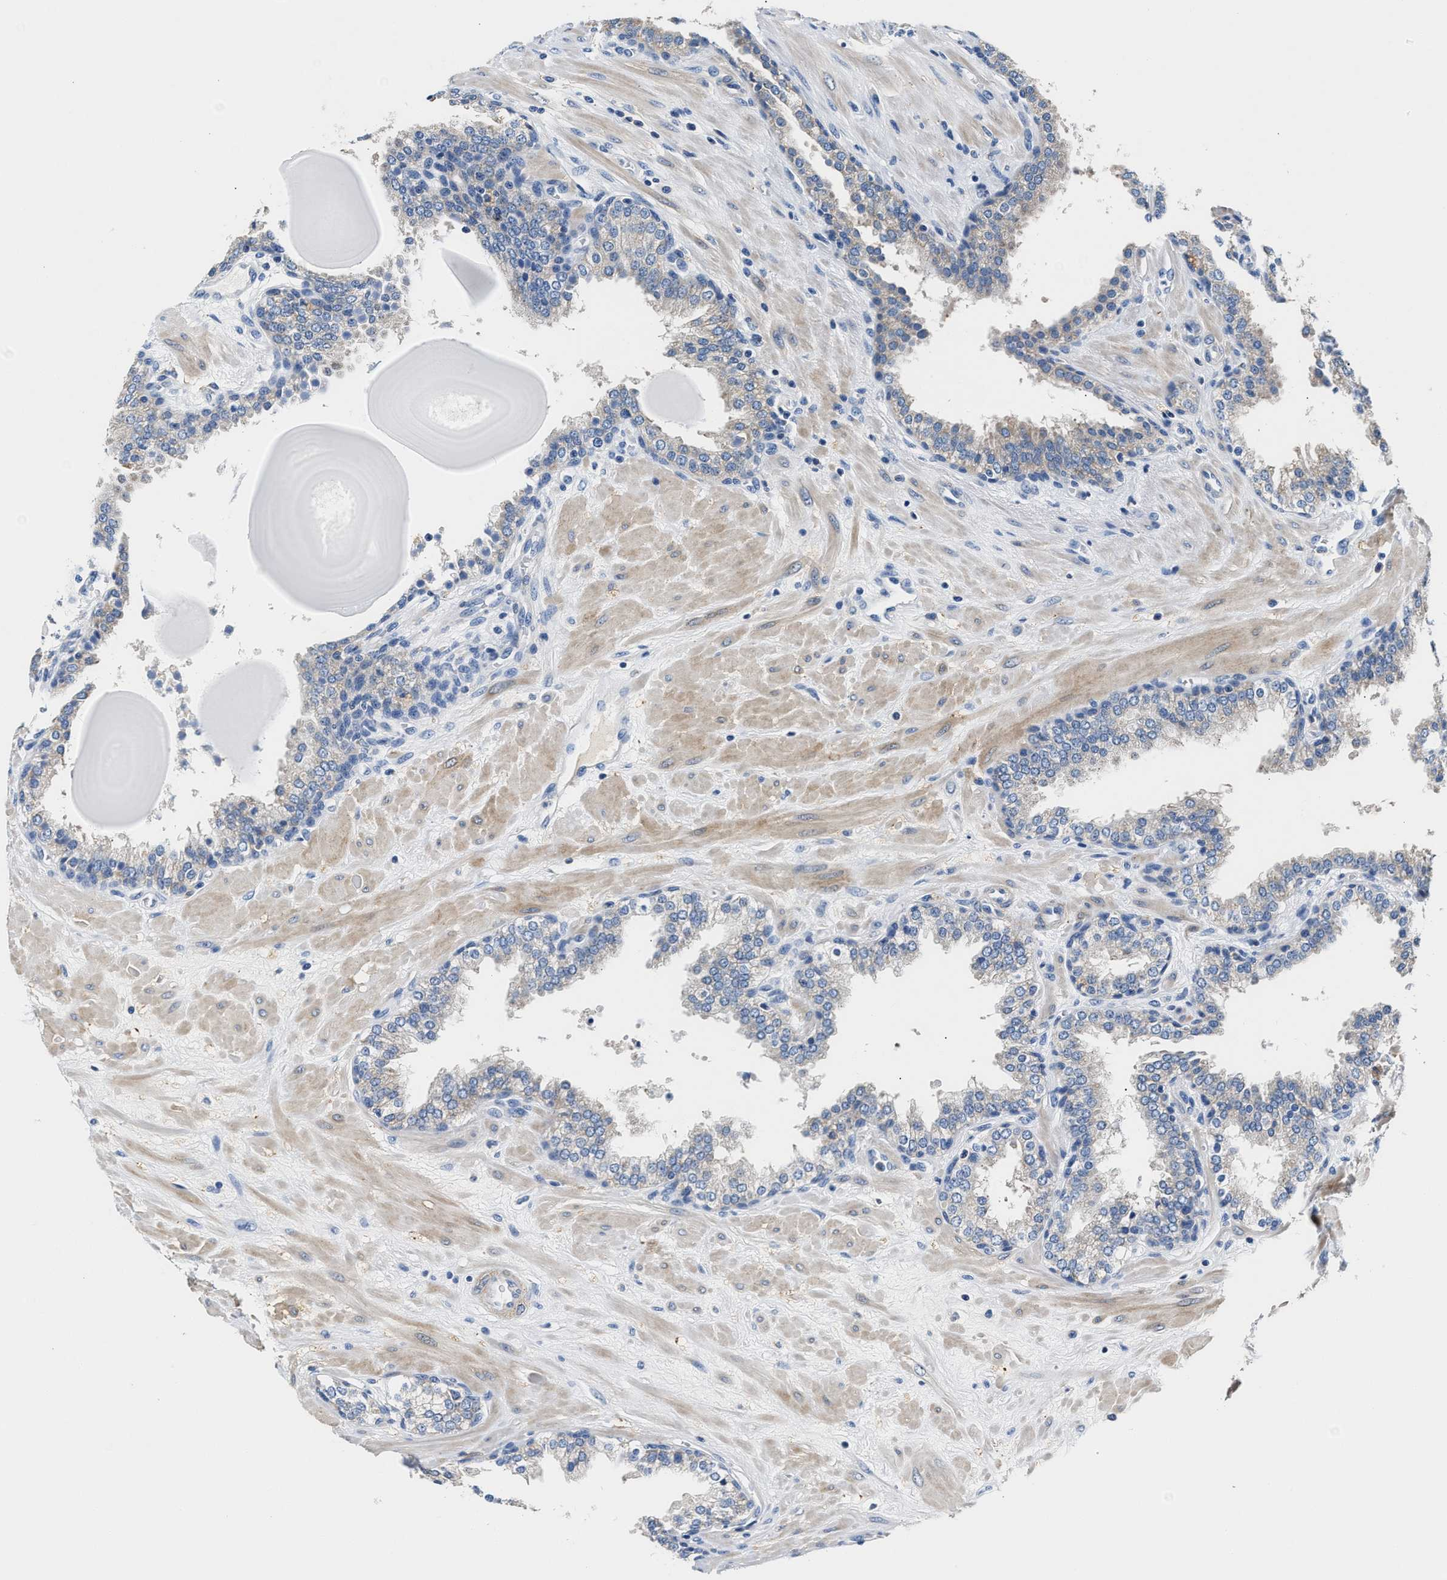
{"staining": {"intensity": "weak", "quantity": "25%-75%", "location": "cytoplasmic/membranous"}, "tissue": "prostate", "cell_type": "Glandular cells", "image_type": "normal", "snomed": [{"axis": "morphology", "description": "Normal tissue, NOS"}, {"axis": "topography", "description": "Prostate"}], "caption": "High-power microscopy captured an IHC photomicrograph of unremarkable prostate, revealing weak cytoplasmic/membranous staining in approximately 25%-75% of glandular cells. The protein is shown in brown color, while the nuclei are stained blue.", "gene": "TUT7", "patient": {"sex": "male", "age": 51}}